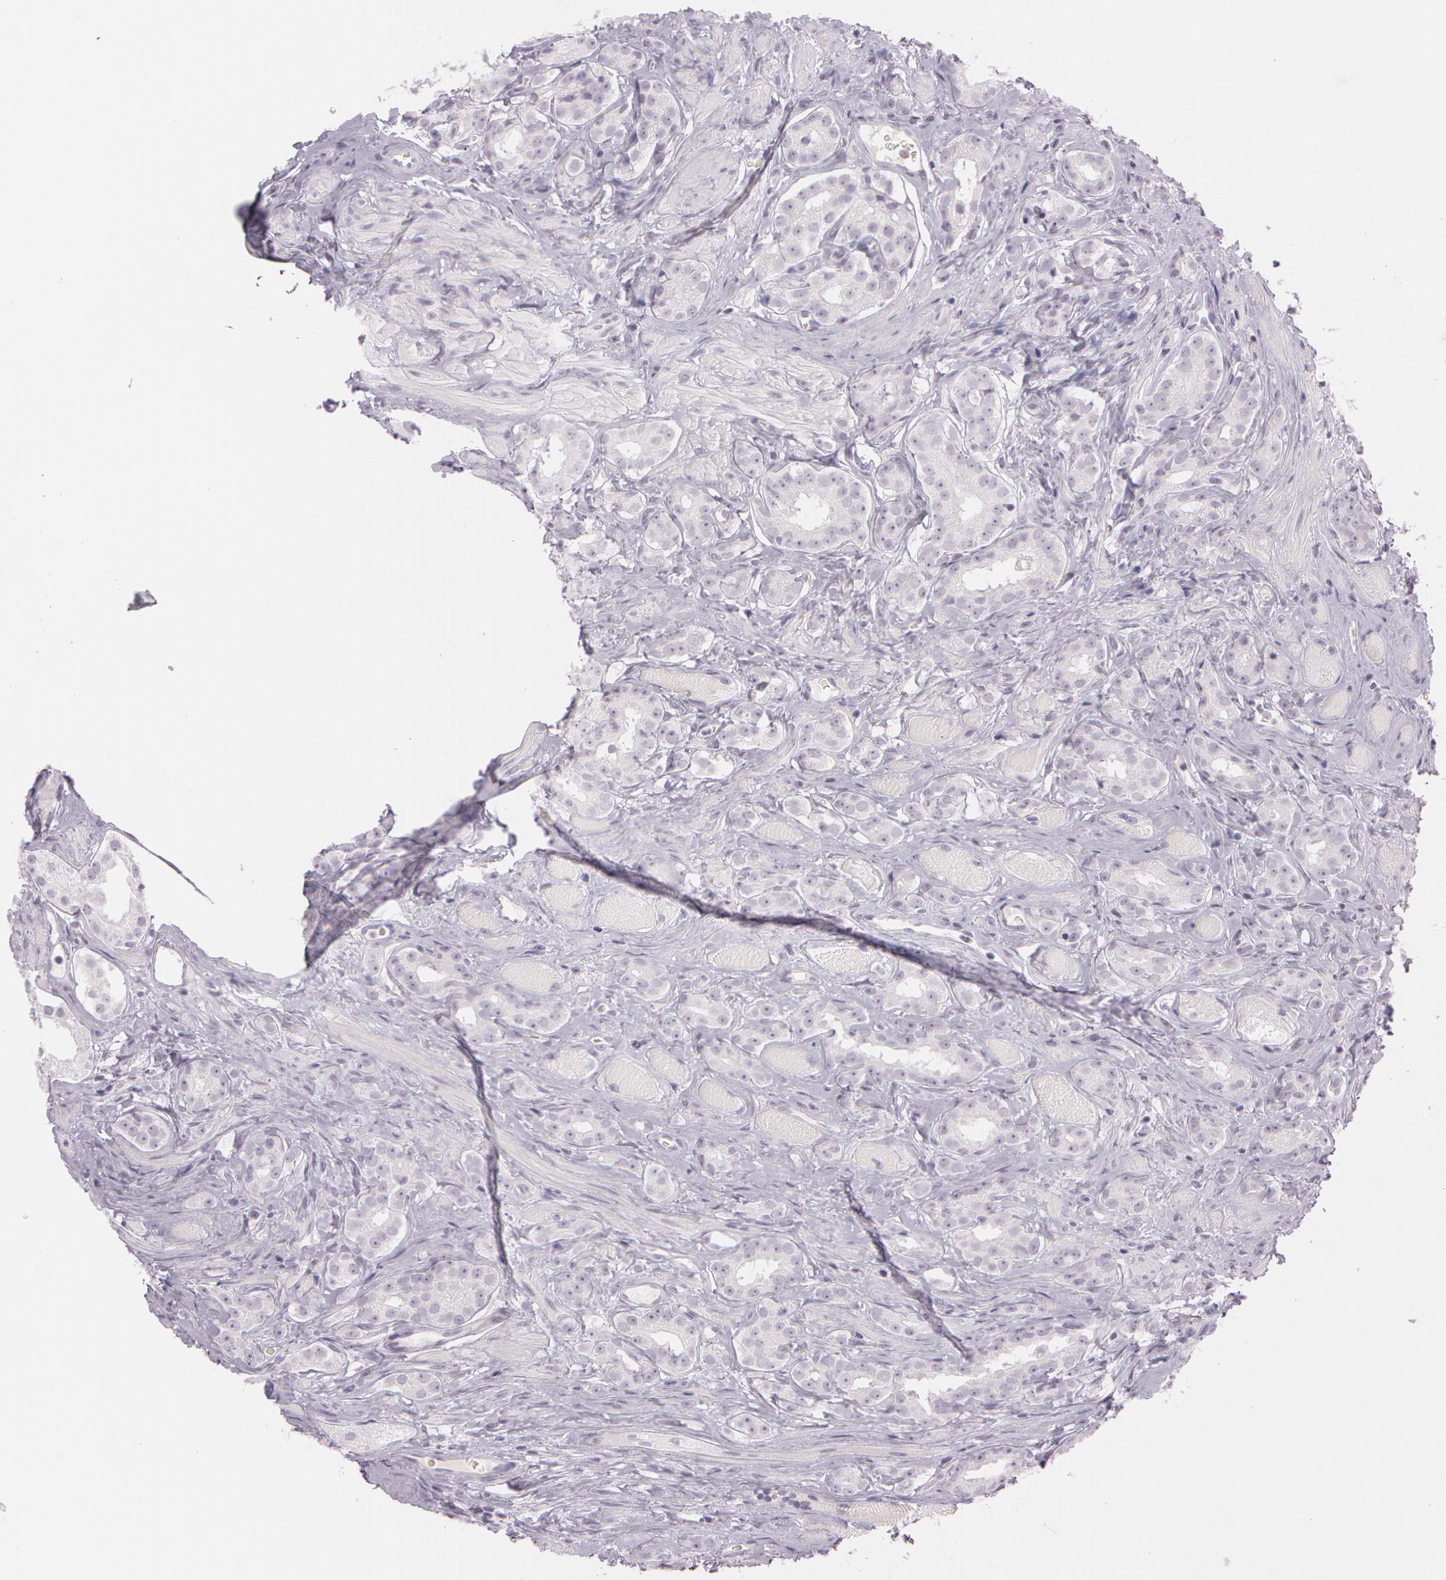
{"staining": {"intensity": "negative", "quantity": "none", "location": "none"}, "tissue": "prostate cancer", "cell_type": "Tumor cells", "image_type": "cancer", "snomed": [{"axis": "morphology", "description": "Adenocarcinoma, Medium grade"}, {"axis": "topography", "description": "Prostate"}], "caption": "This histopathology image is of prostate cancer (medium-grade adenocarcinoma) stained with IHC to label a protein in brown with the nuclei are counter-stained blue. There is no expression in tumor cells.", "gene": "OTC", "patient": {"sex": "male", "age": 53}}